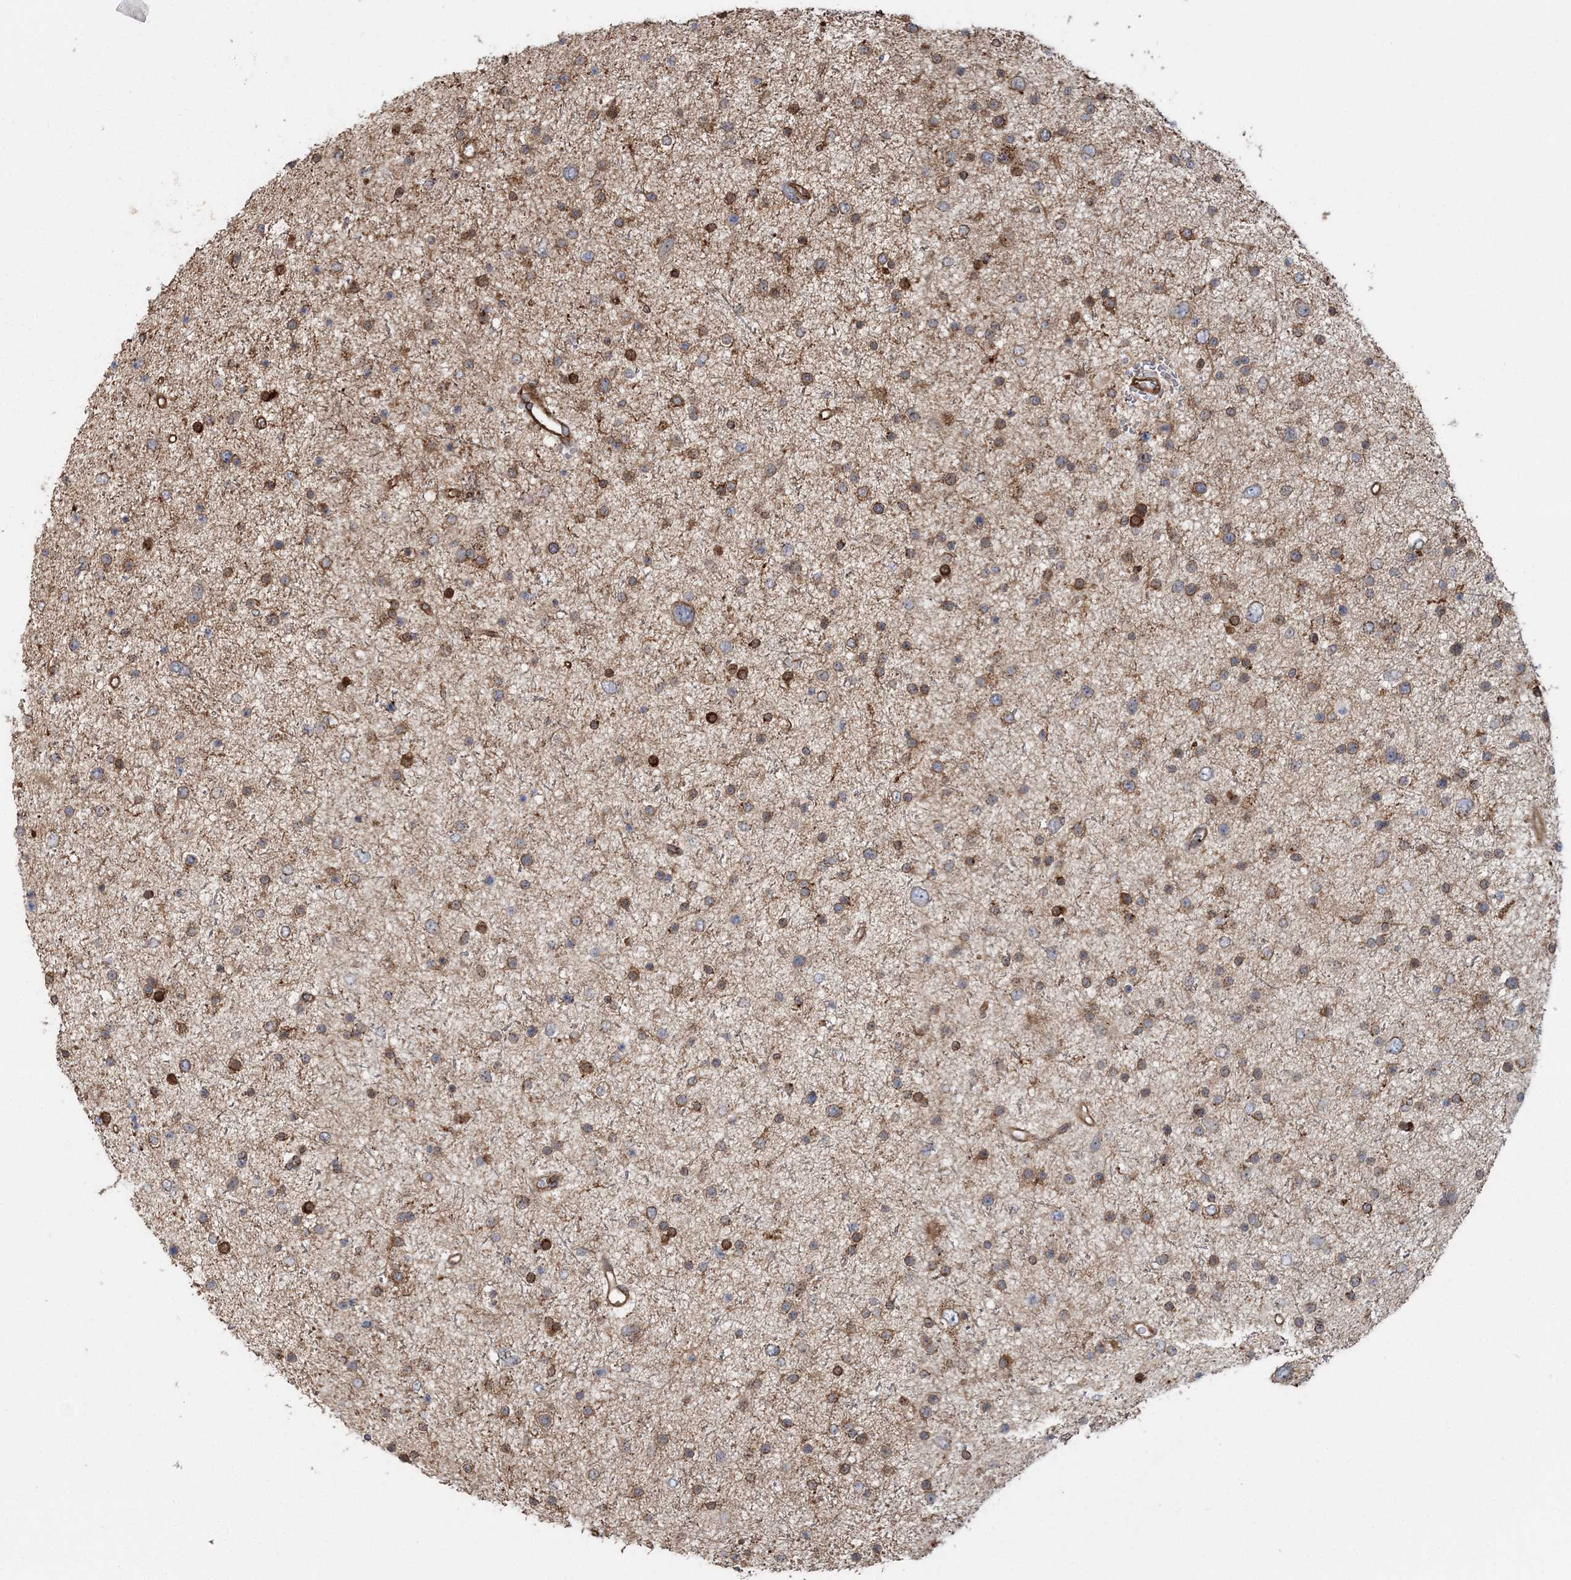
{"staining": {"intensity": "moderate", "quantity": ">75%", "location": "cytoplasmic/membranous"}, "tissue": "glioma", "cell_type": "Tumor cells", "image_type": "cancer", "snomed": [{"axis": "morphology", "description": "Glioma, malignant, Low grade"}, {"axis": "topography", "description": "Brain"}], "caption": "This photomicrograph exhibits immunohistochemistry staining of human glioma, with medium moderate cytoplasmic/membranous positivity in about >75% of tumor cells.", "gene": "TRAF3IP2", "patient": {"sex": "female", "age": 37}}